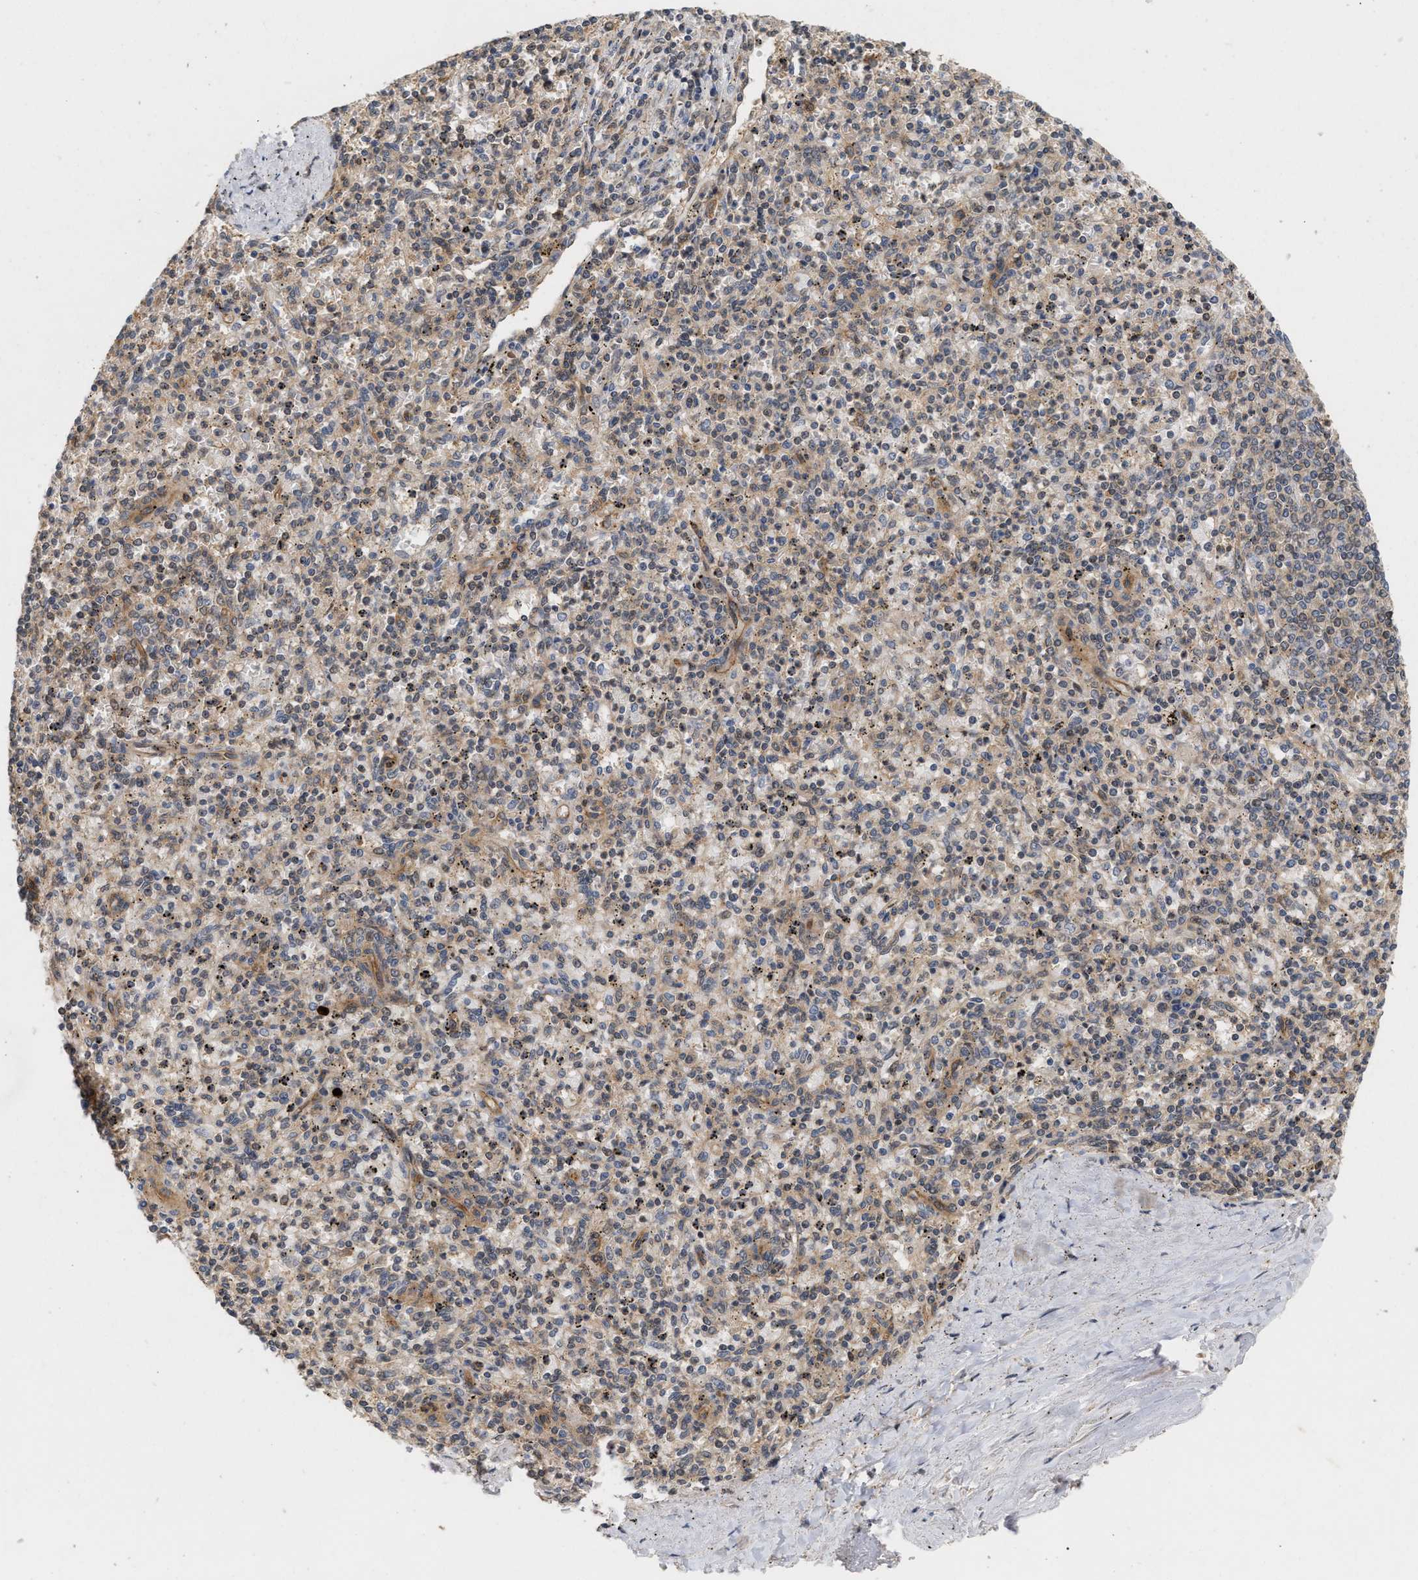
{"staining": {"intensity": "weak", "quantity": ">75%", "location": "cytoplasmic/membranous,nuclear"}, "tissue": "spleen", "cell_type": "Cells in red pulp", "image_type": "normal", "snomed": [{"axis": "morphology", "description": "Normal tissue, NOS"}, {"axis": "topography", "description": "Spleen"}], "caption": "This is an image of immunohistochemistry staining of benign spleen, which shows weak positivity in the cytoplasmic/membranous,nuclear of cells in red pulp.", "gene": "ABHD5", "patient": {"sex": "male", "age": 72}}